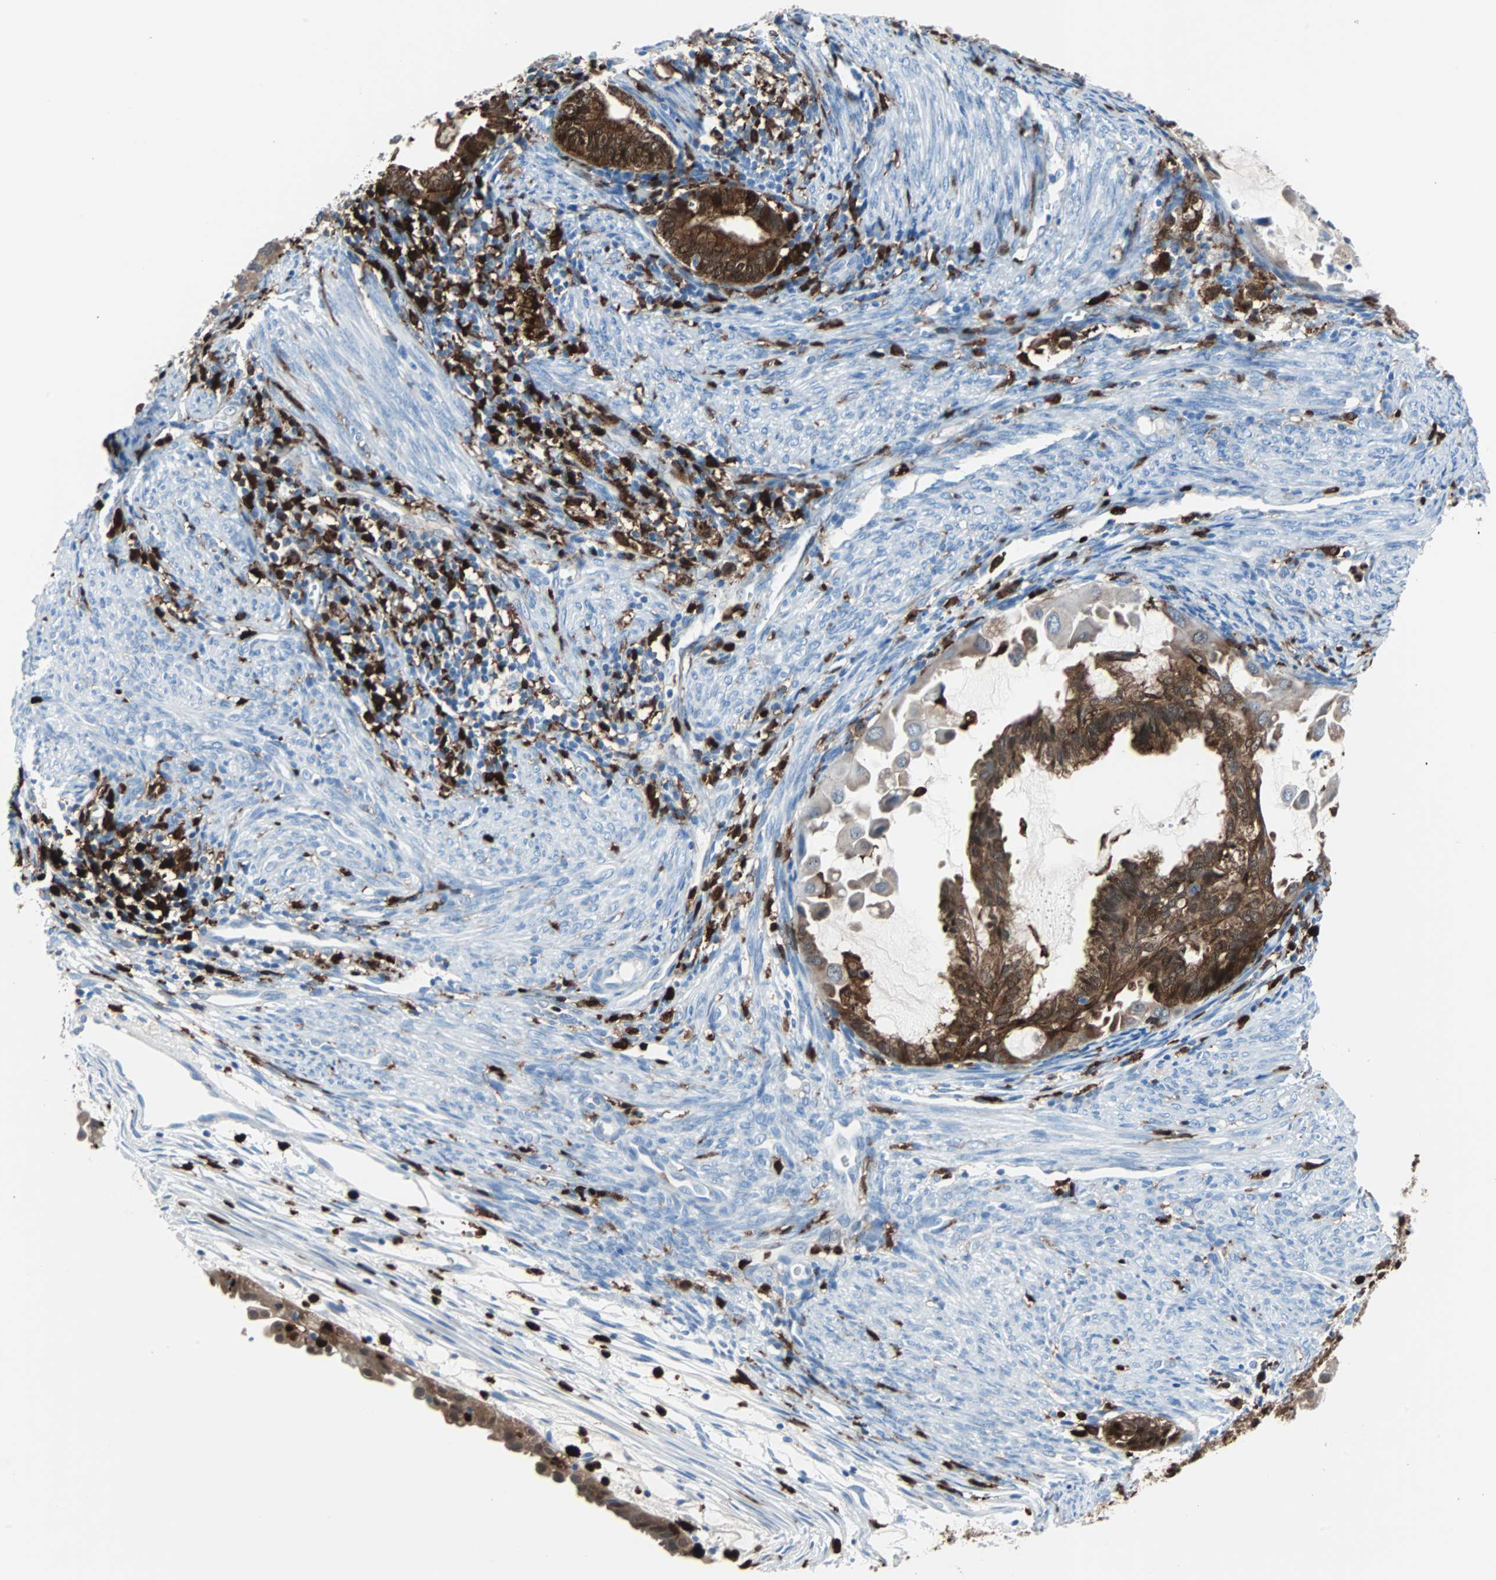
{"staining": {"intensity": "strong", "quantity": ">75%", "location": "cytoplasmic/membranous"}, "tissue": "cervical cancer", "cell_type": "Tumor cells", "image_type": "cancer", "snomed": [{"axis": "morphology", "description": "Normal tissue, NOS"}, {"axis": "morphology", "description": "Adenocarcinoma, NOS"}, {"axis": "topography", "description": "Cervix"}, {"axis": "topography", "description": "Endometrium"}], "caption": "Immunohistochemistry (IHC) micrograph of neoplastic tissue: adenocarcinoma (cervical) stained using immunohistochemistry shows high levels of strong protein expression localized specifically in the cytoplasmic/membranous of tumor cells, appearing as a cytoplasmic/membranous brown color.", "gene": "SYK", "patient": {"sex": "female", "age": 86}}